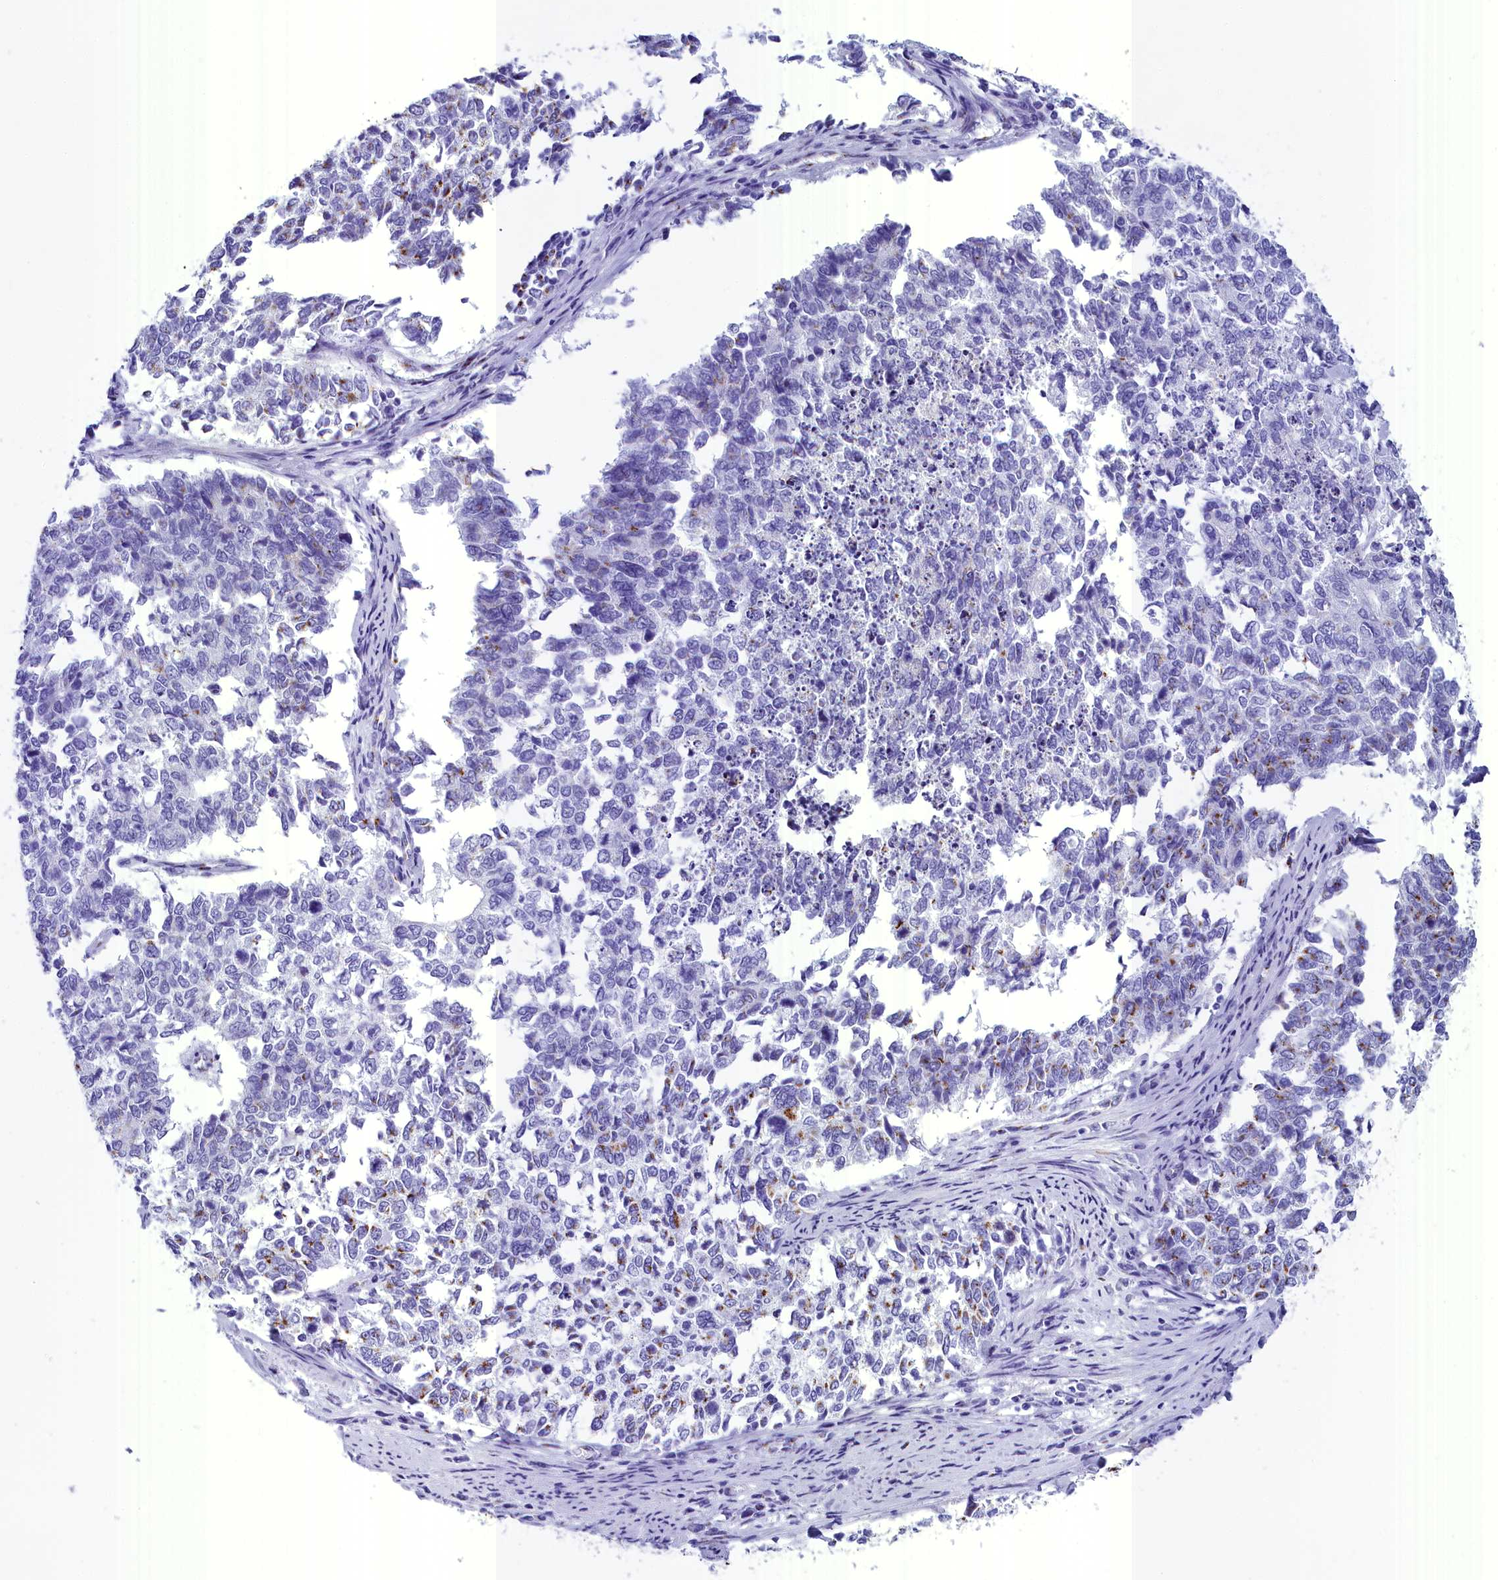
{"staining": {"intensity": "moderate", "quantity": "<25%", "location": "cytoplasmic/membranous"}, "tissue": "cervical cancer", "cell_type": "Tumor cells", "image_type": "cancer", "snomed": [{"axis": "morphology", "description": "Squamous cell carcinoma, NOS"}, {"axis": "topography", "description": "Cervix"}], "caption": "This is a micrograph of immunohistochemistry staining of squamous cell carcinoma (cervical), which shows moderate positivity in the cytoplasmic/membranous of tumor cells.", "gene": "AP3B2", "patient": {"sex": "female", "age": 63}}